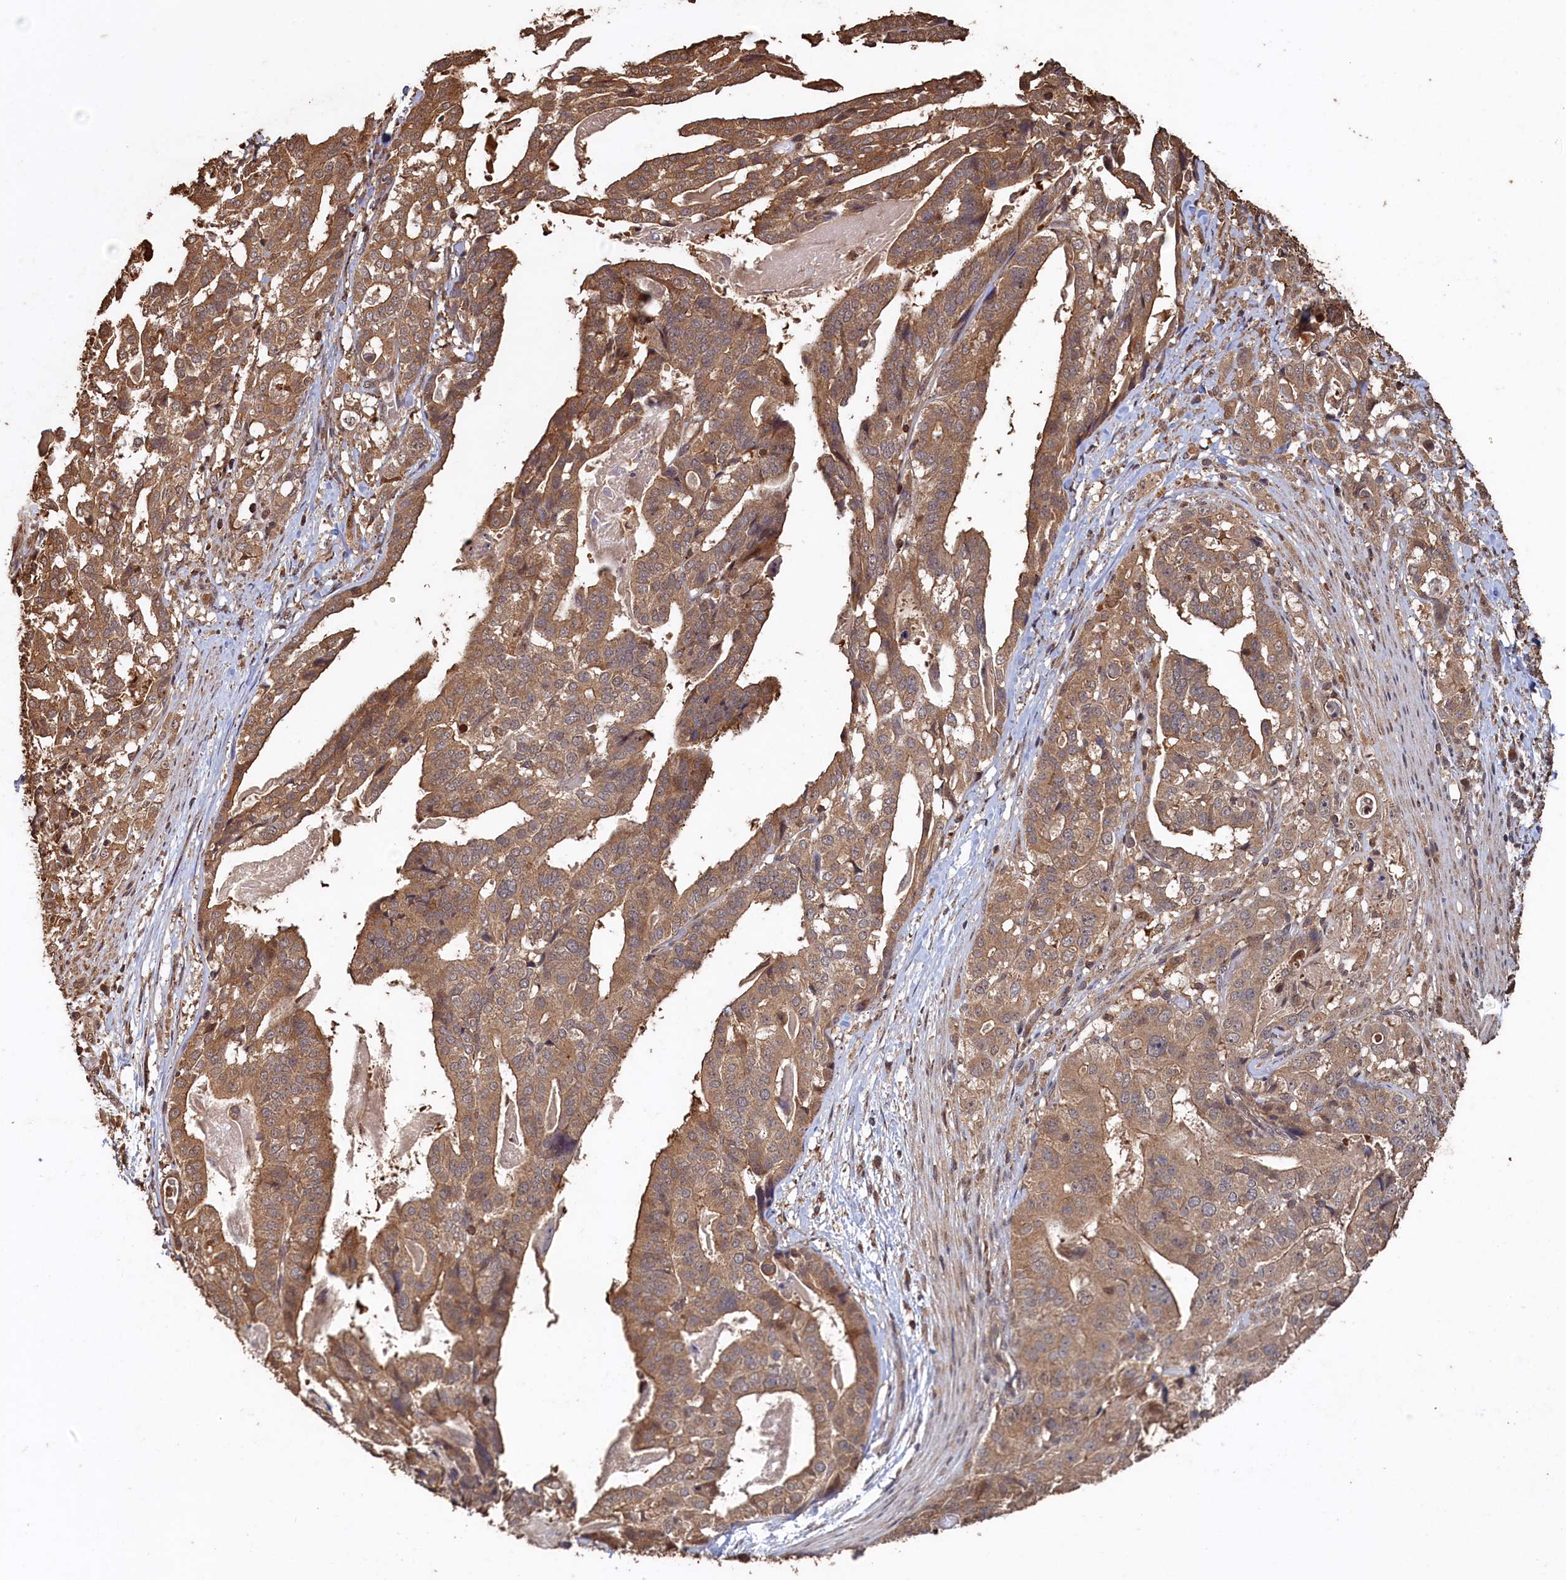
{"staining": {"intensity": "moderate", "quantity": ">75%", "location": "cytoplasmic/membranous"}, "tissue": "stomach cancer", "cell_type": "Tumor cells", "image_type": "cancer", "snomed": [{"axis": "morphology", "description": "Adenocarcinoma, NOS"}, {"axis": "topography", "description": "Stomach"}], "caption": "Moderate cytoplasmic/membranous positivity is seen in approximately >75% of tumor cells in stomach cancer.", "gene": "PIGN", "patient": {"sex": "male", "age": 48}}